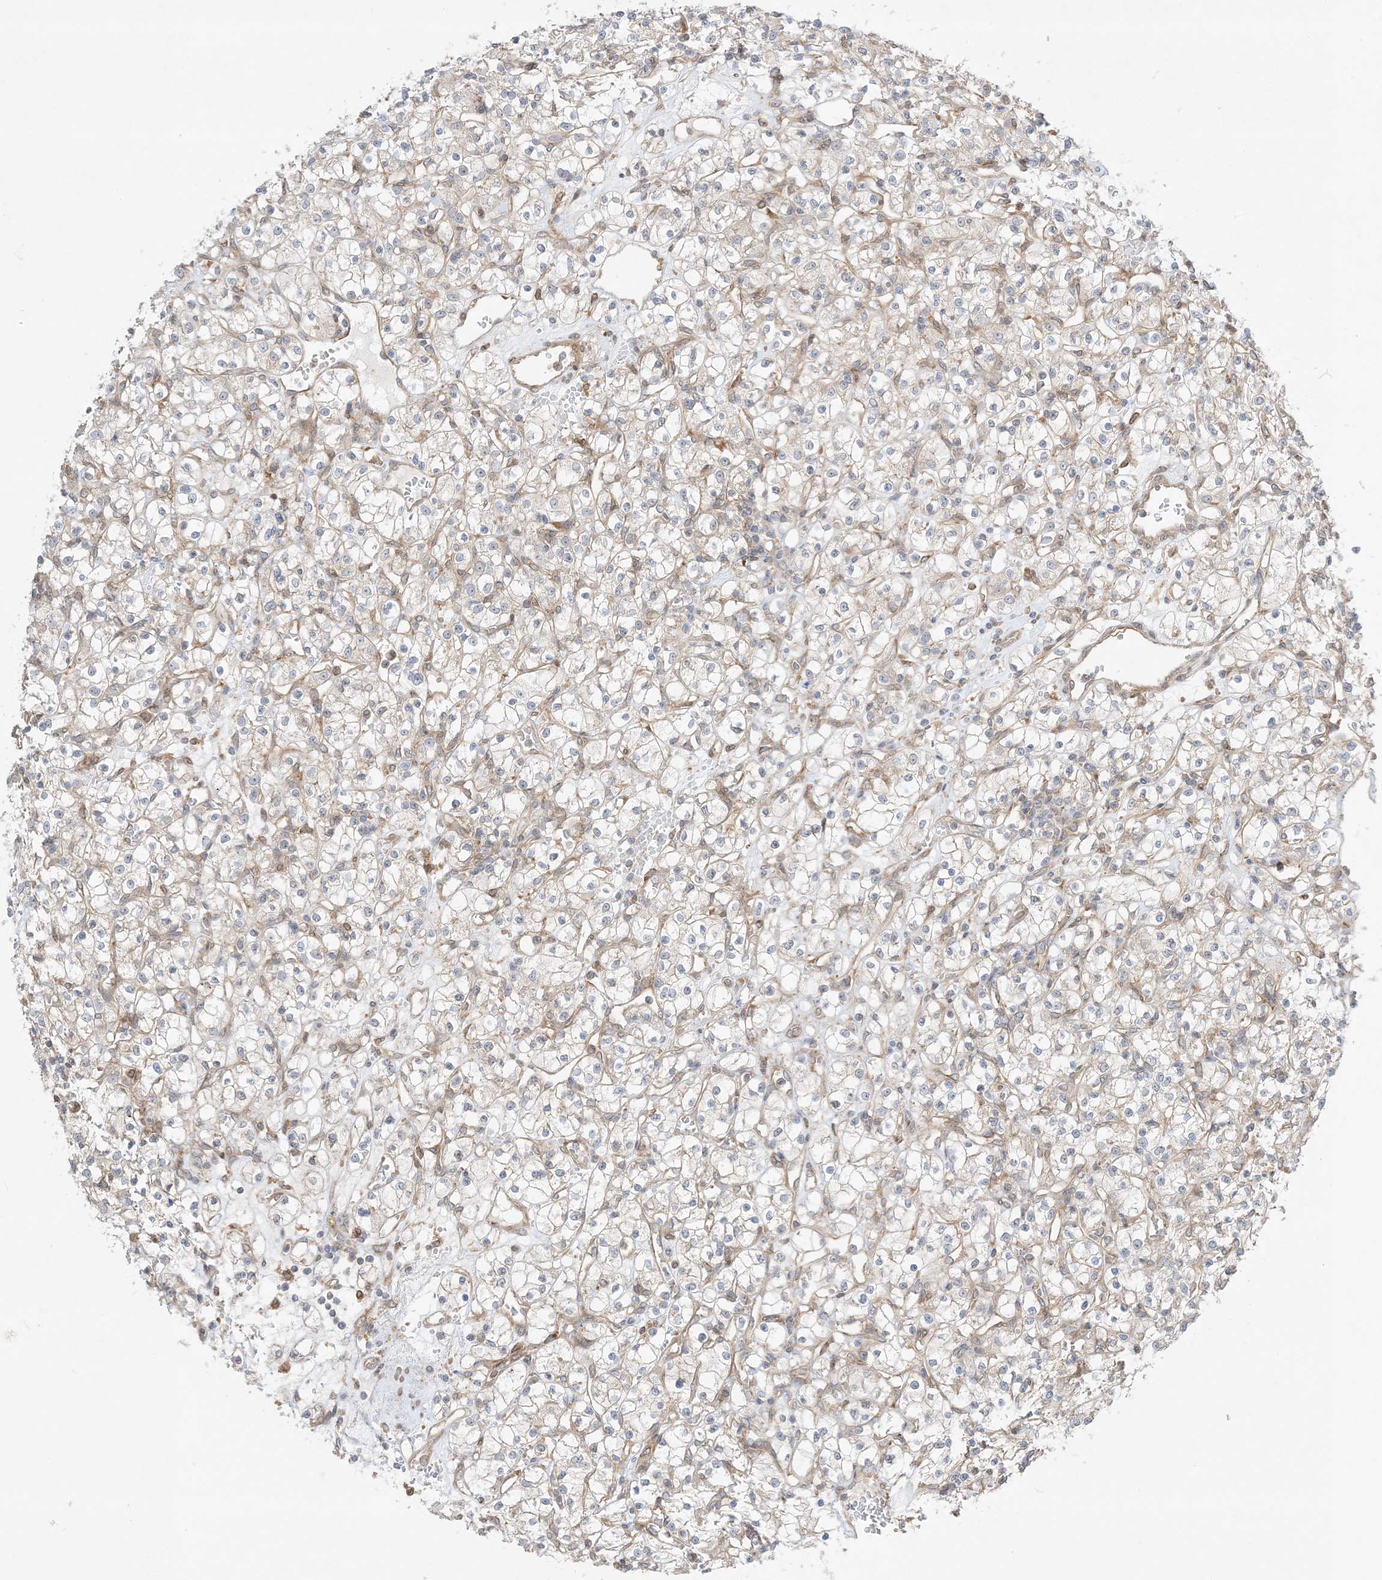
{"staining": {"intensity": "weak", "quantity": "<25%", "location": "cytoplasmic/membranous"}, "tissue": "renal cancer", "cell_type": "Tumor cells", "image_type": "cancer", "snomed": [{"axis": "morphology", "description": "Adenocarcinoma, NOS"}, {"axis": "topography", "description": "Kidney"}], "caption": "High magnification brightfield microscopy of adenocarcinoma (renal) stained with DAB (brown) and counterstained with hematoxylin (blue): tumor cells show no significant expression.", "gene": "SCARF2", "patient": {"sex": "female", "age": 59}}